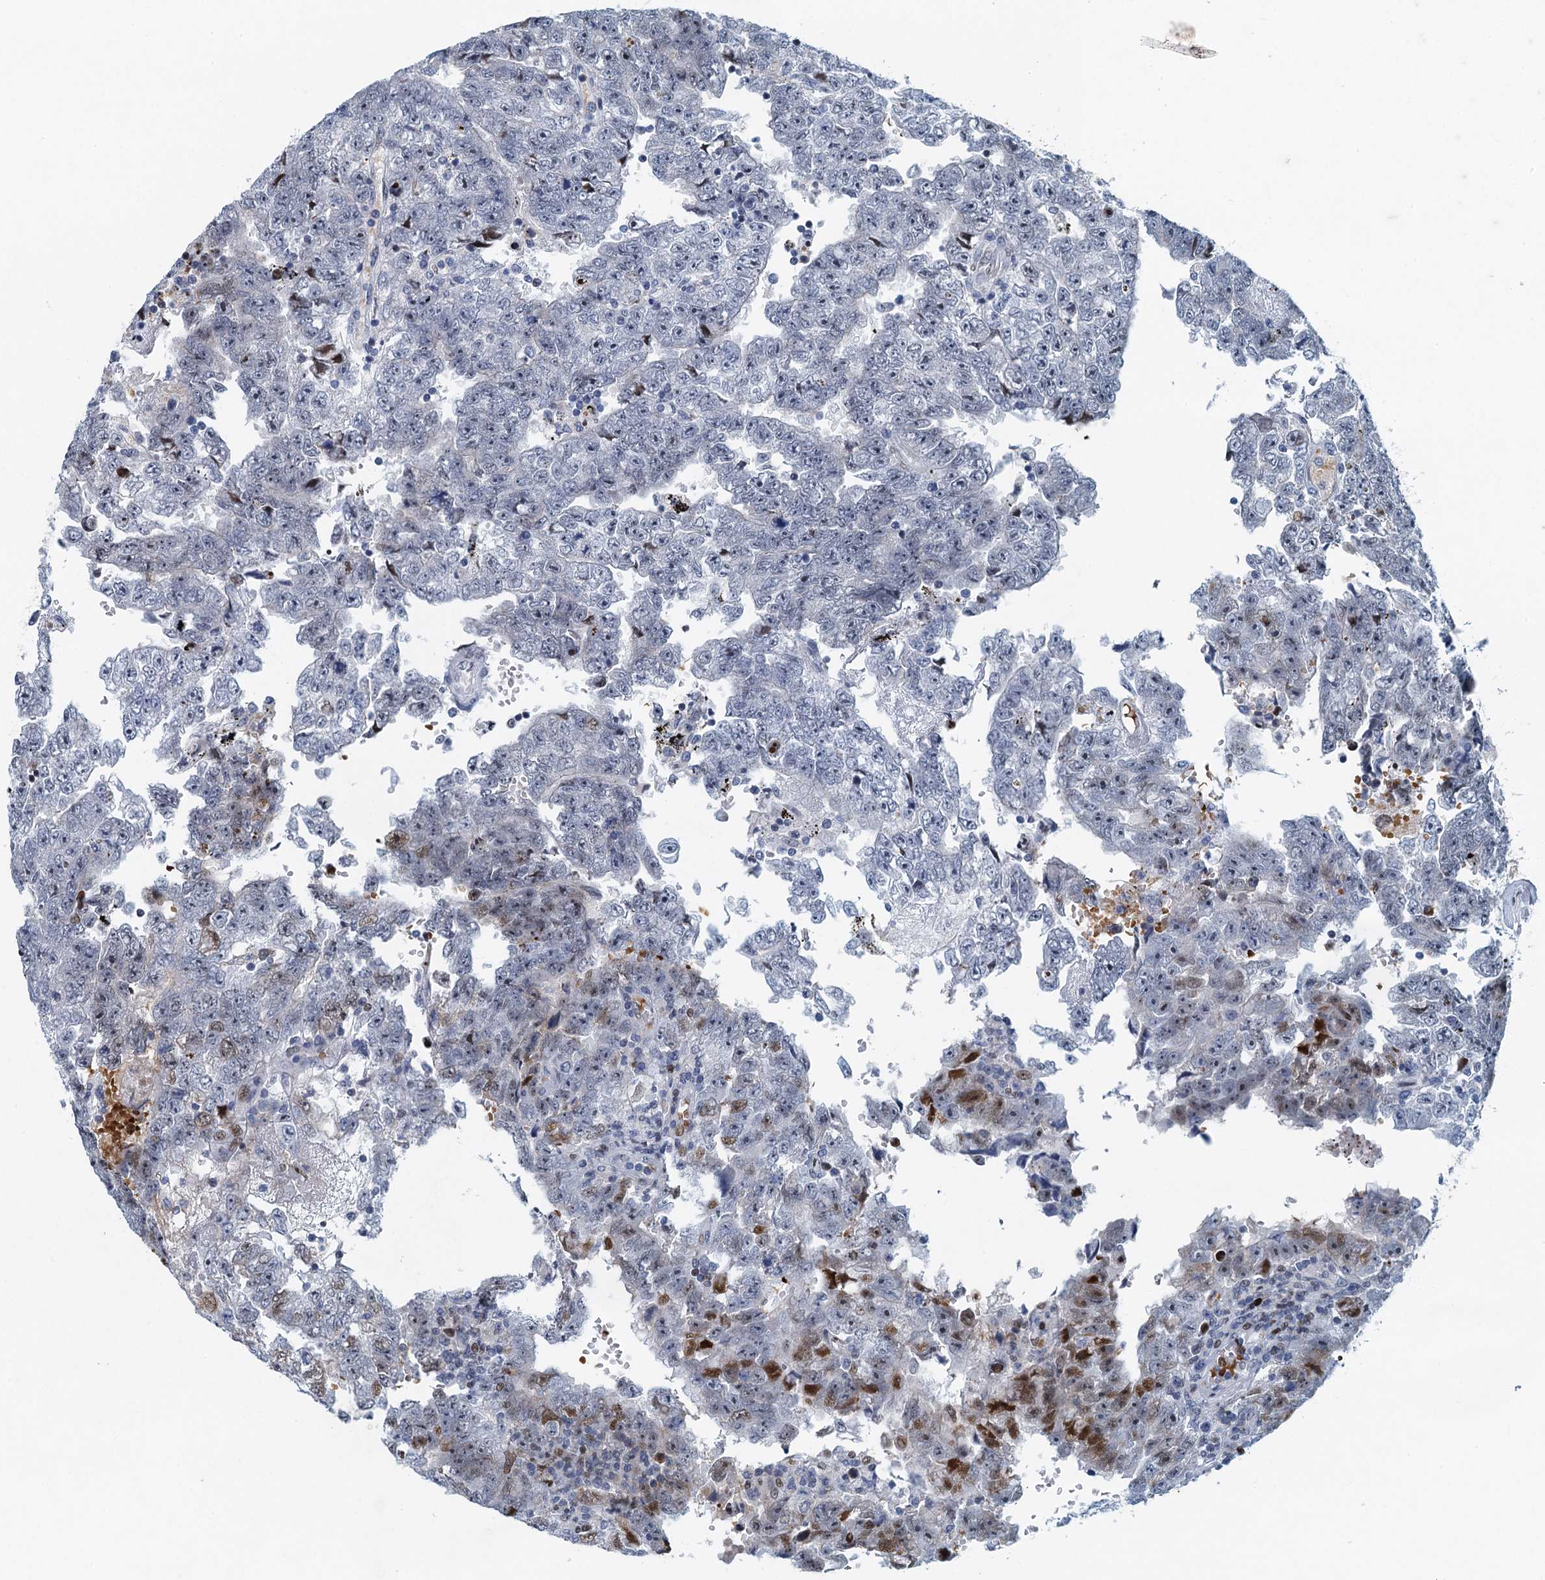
{"staining": {"intensity": "moderate", "quantity": "<25%", "location": "nuclear"}, "tissue": "testis cancer", "cell_type": "Tumor cells", "image_type": "cancer", "snomed": [{"axis": "morphology", "description": "Carcinoma, Embryonal, NOS"}, {"axis": "topography", "description": "Testis"}], "caption": "Immunohistochemical staining of human testis cancer (embryonal carcinoma) shows low levels of moderate nuclear expression in approximately <25% of tumor cells. The protein of interest is shown in brown color, while the nuclei are stained blue.", "gene": "ANKRD13D", "patient": {"sex": "male", "age": 25}}